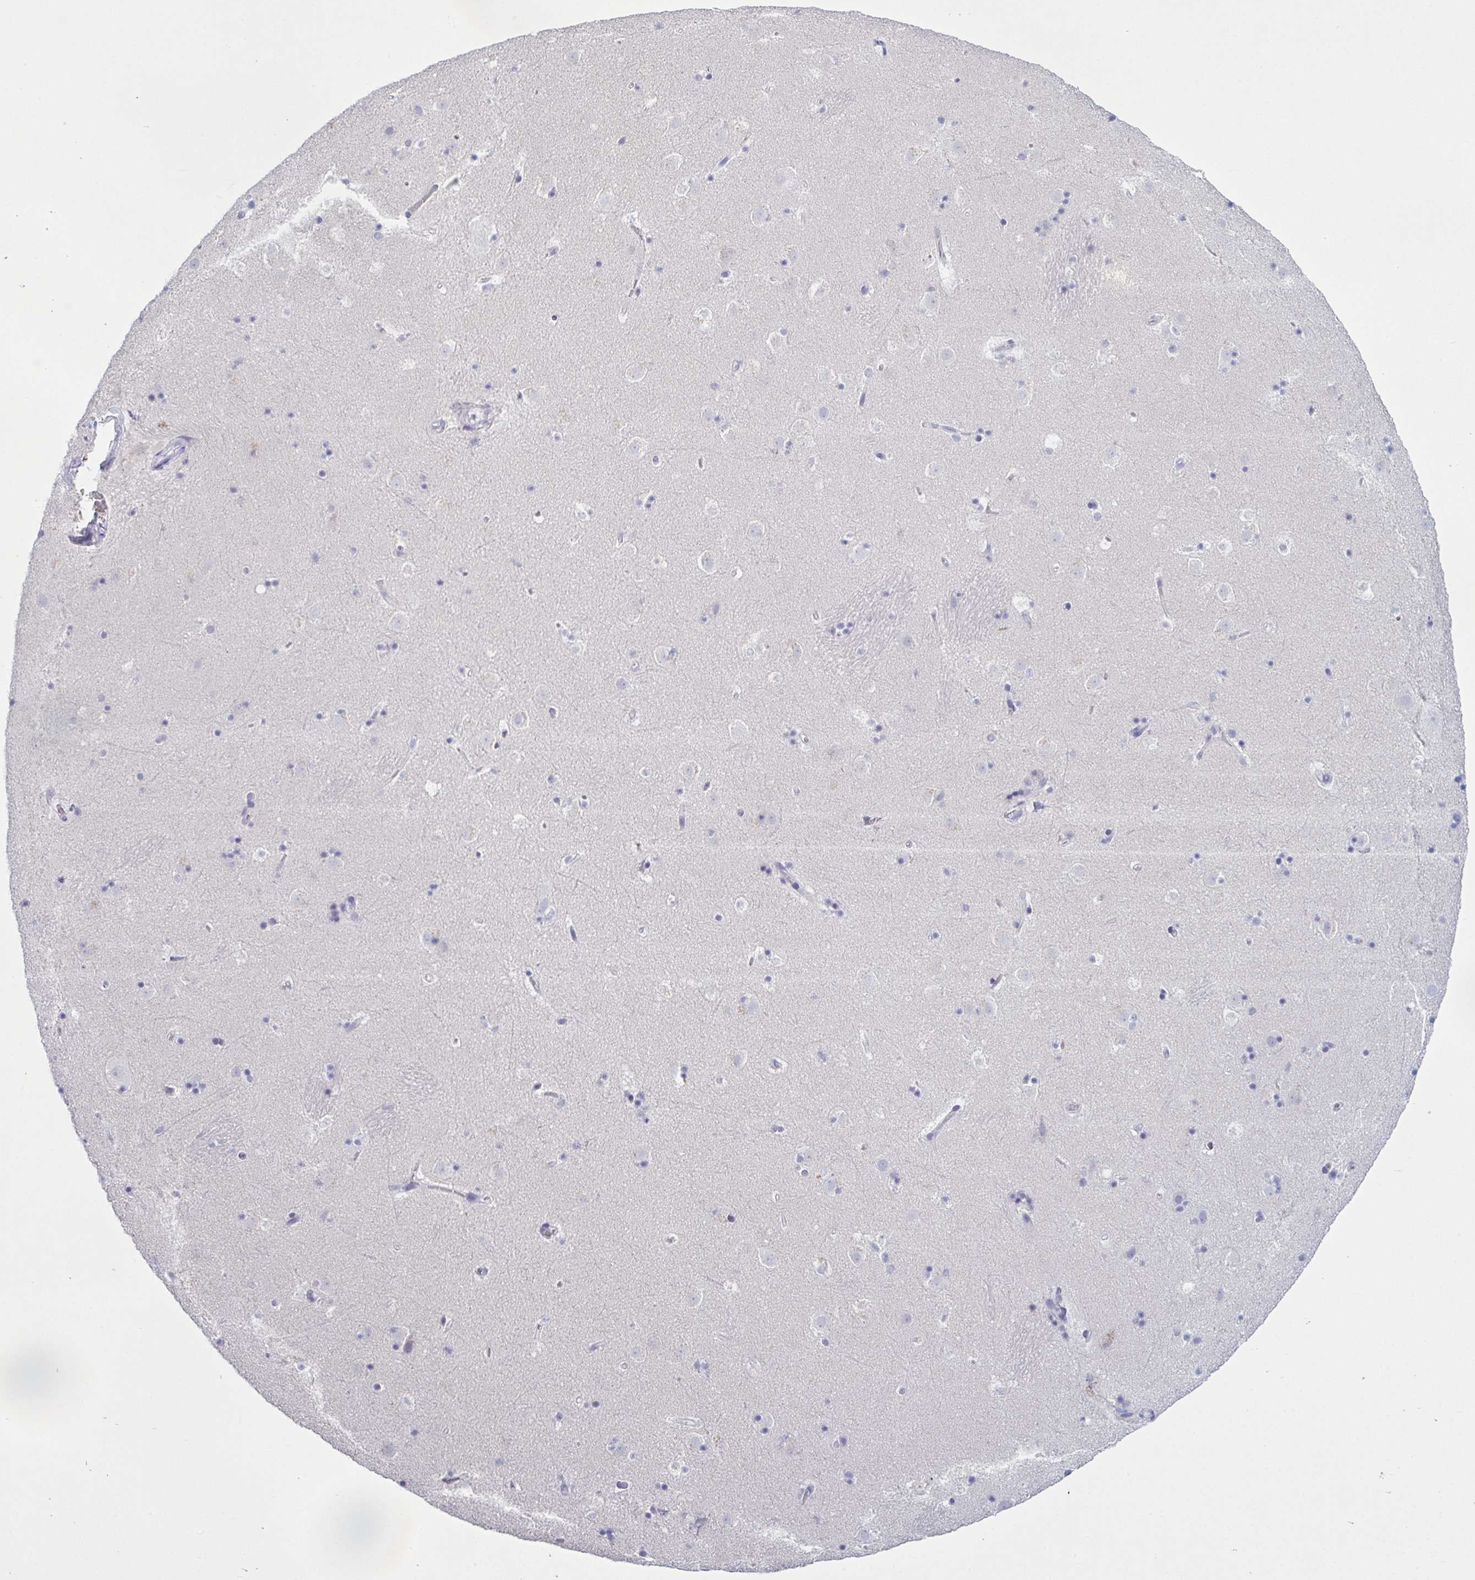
{"staining": {"intensity": "negative", "quantity": "none", "location": "none"}, "tissue": "caudate", "cell_type": "Glial cells", "image_type": "normal", "snomed": [{"axis": "morphology", "description": "Normal tissue, NOS"}, {"axis": "topography", "description": "Lateral ventricle wall"}], "caption": "DAB immunohistochemical staining of normal caudate displays no significant positivity in glial cells. The staining is performed using DAB (3,3'-diaminobenzidine) brown chromogen with nuclei counter-stained in using hematoxylin.", "gene": "NDUFC2", "patient": {"sex": "male", "age": 37}}